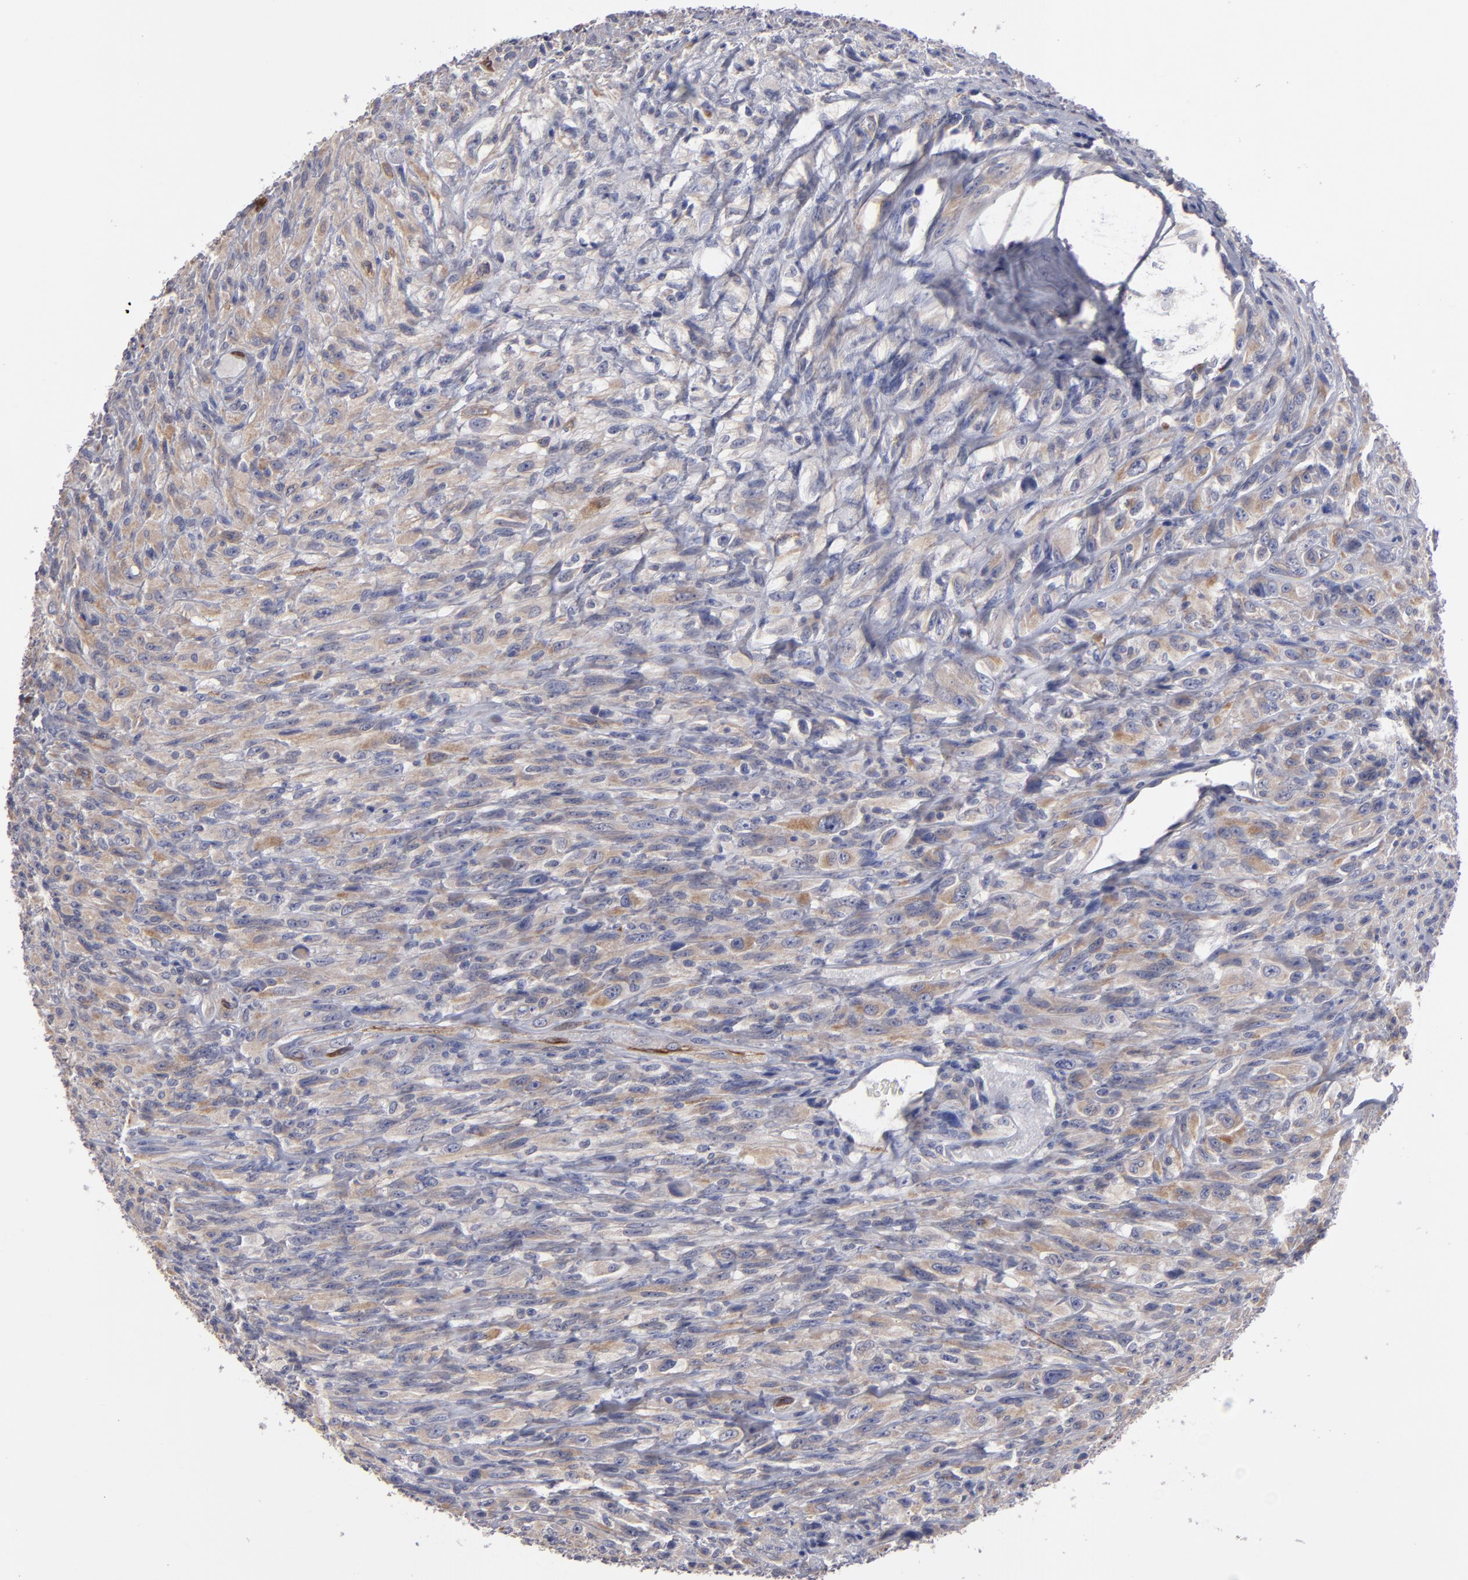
{"staining": {"intensity": "moderate", "quantity": "25%-75%", "location": "cytoplasmic/membranous"}, "tissue": "glioma", "cell_type": "Tumor cells", "image_type": "cancer", "snomed": [{"axis": "morphology", "description": "Glioma, malignant, High grade"}, {"axis": "topography", "description": "Brain"}], "caption": "Immunohistochemical staining of human malignant glioma (high-grade) exhibits moderate cytoplasmic/membranous protein expression in approximately 25%-75% of tumor cells.", "gene": "SLMAP", "patient": {"sex": "male", "age": 48}}